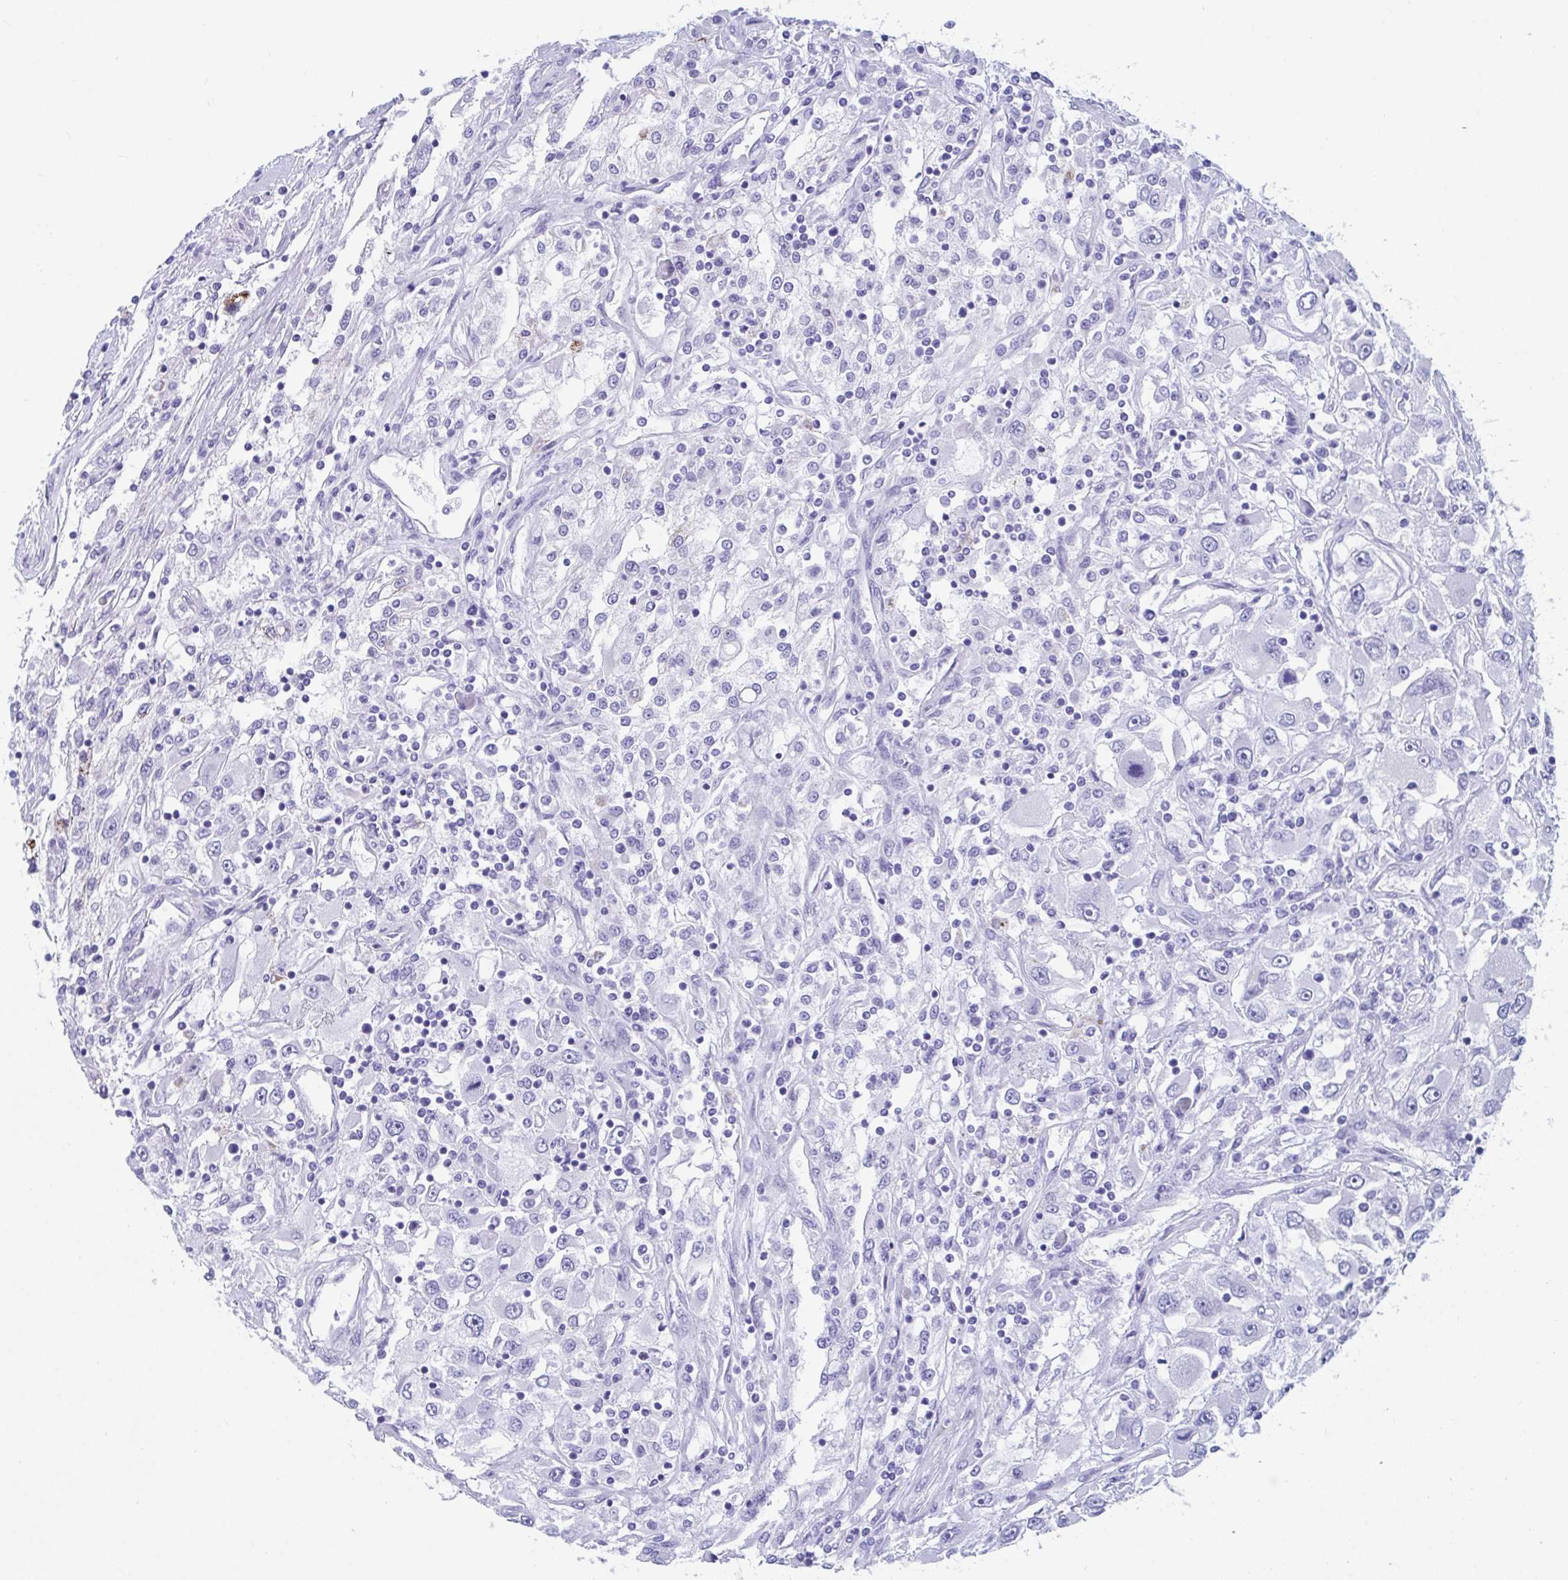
{"staining": {"intensity": "negative", "quantity": "none", "location": "none"}, "tissue": "renal cancer", "cell_type": "Tumor cells", "image_type": "cancer", "snomed": [{"axis": "morphology", "description": "Adenocarcinoma, NOS"}, {"axis": "topography", "description": "Kidney"}], "caption": "An image of human renal adenocarcinoma is negative for staining in tumor cells.", "gene": "TTC30B", "patient": {"sex": "female", "age": 52}}